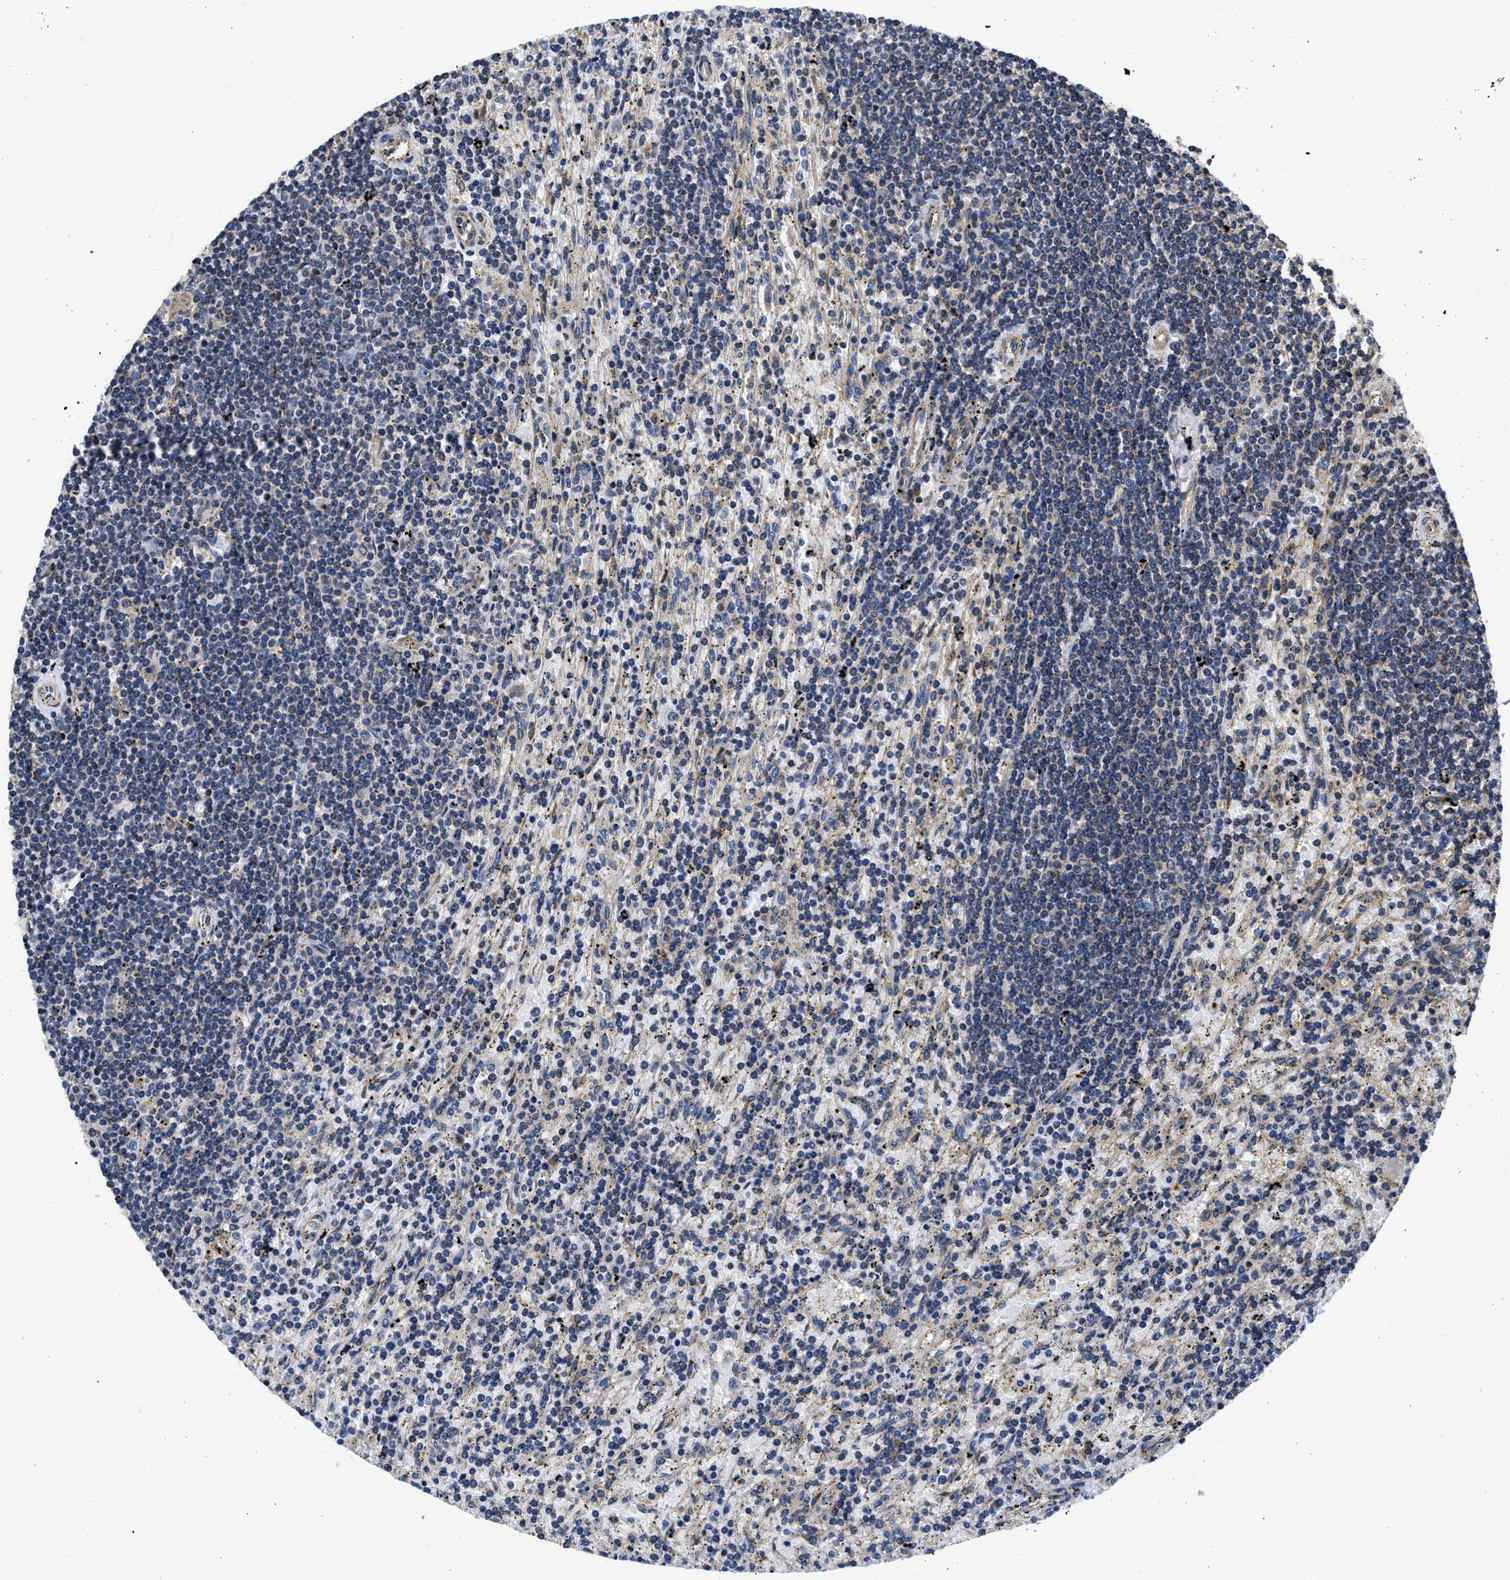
{"staining": {"intensity": "negative", "quantity": "none", "location": "none"}, "tissue": "lymphoma", "cell_type": "Tumor cells", "image_type": "cancer", "snomed": [{"axis": "morphology", "description": "Malignant lymphoma, non-Hodgkin's type, Low grade"}, {"axis": "topography", "description": "Spleen"}], "caption": "A photomicrograph of lymphoma stained for a protein exhibits no brown staining in tumor cells.", "gene": "CEP128", "patient": {"sex": "male", "age": 76}}